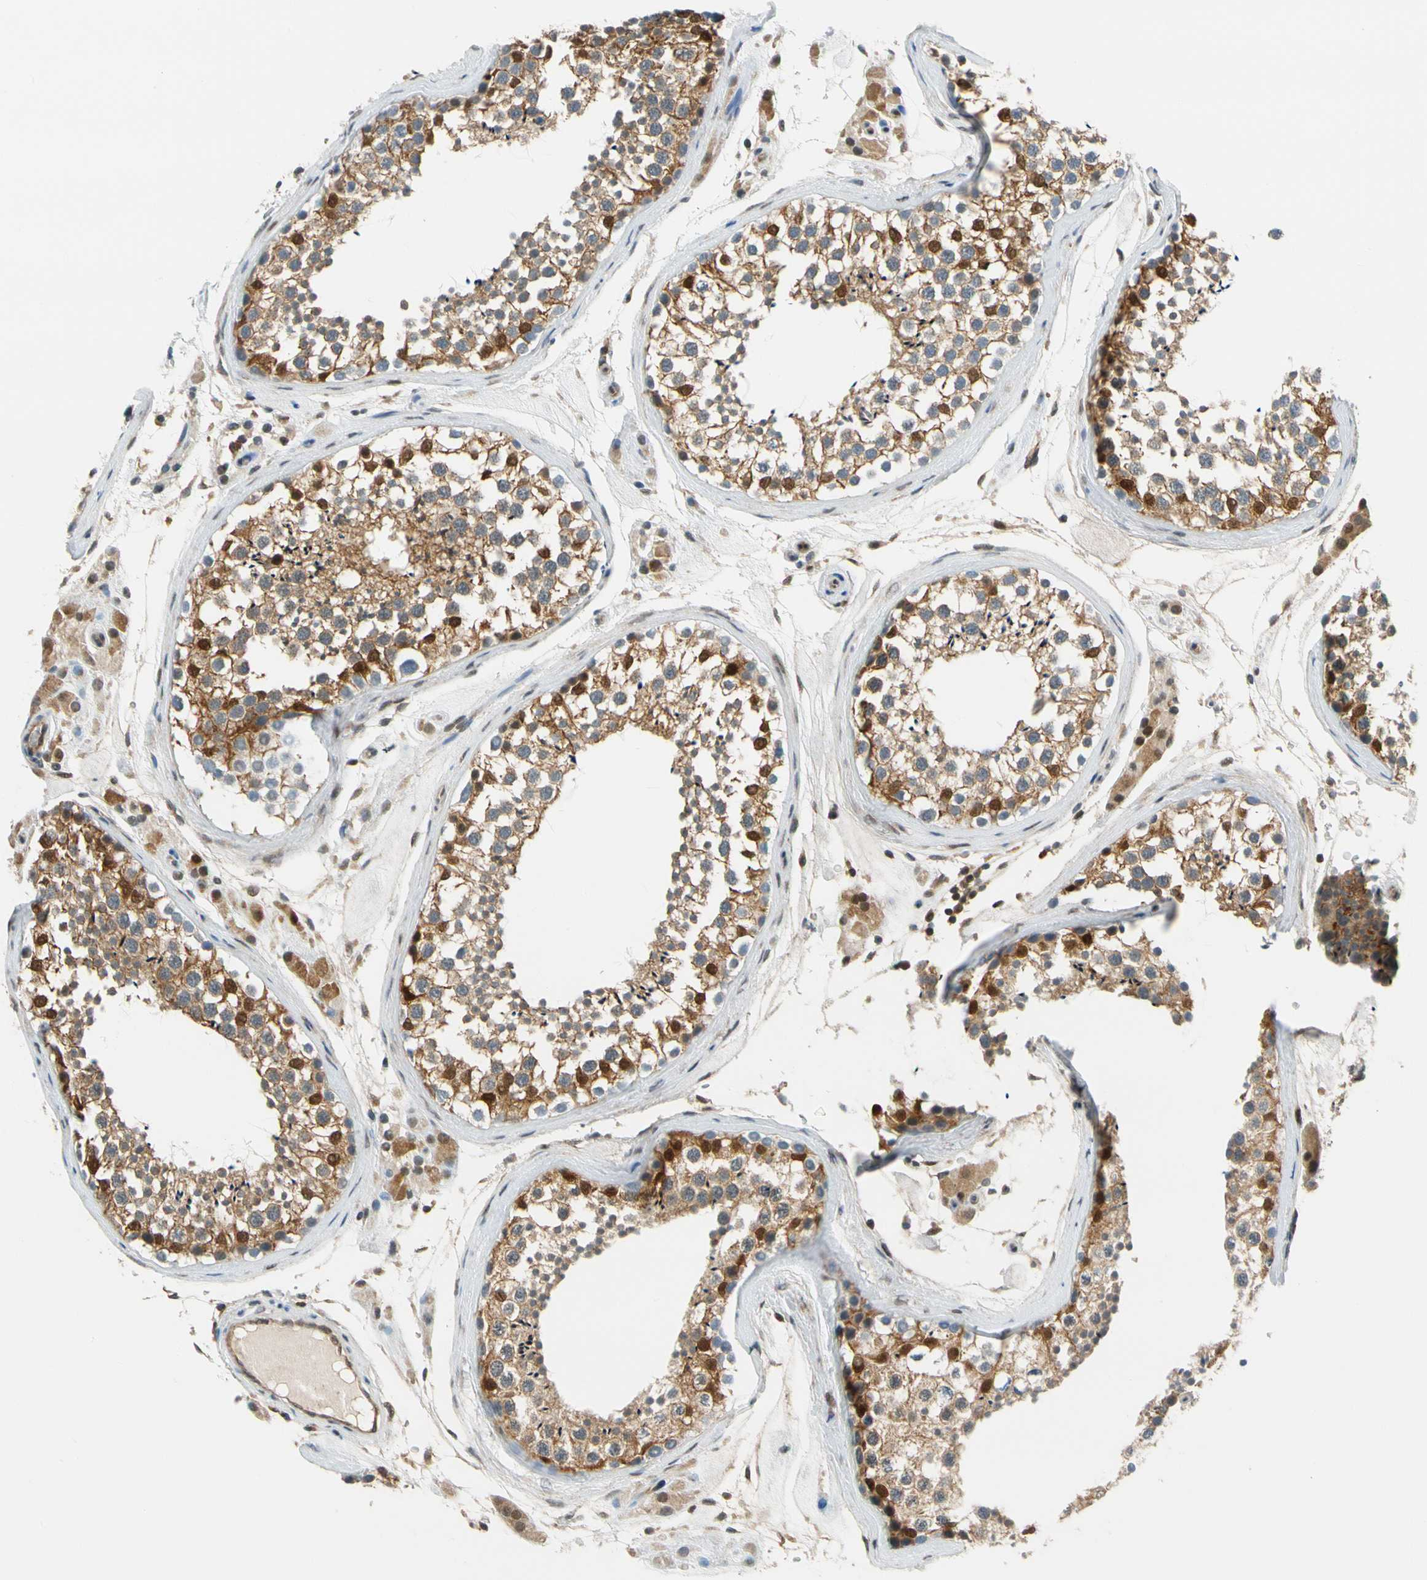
{"staining": {"intensity": "strong", "quantity": ">75%", "location": "cytoplasmic/membranous,nuclear"}, "tissue": "testis", "cell_type": "Cells in seminiferous ducts", "image_type": "normal", "snomed": [{"axis": "morphology", "description": "Normal tissue, NOS"}, {"axis": "topography", "description": "Testis"}], "caption": "A brown stain highlights strong cytoplasmic/membranous,nuclear staining of a protein in cells in seminiferous ducts of benign testis.", "gene": "MAPK9", "patient": {"sex": "male", "age": 46}}